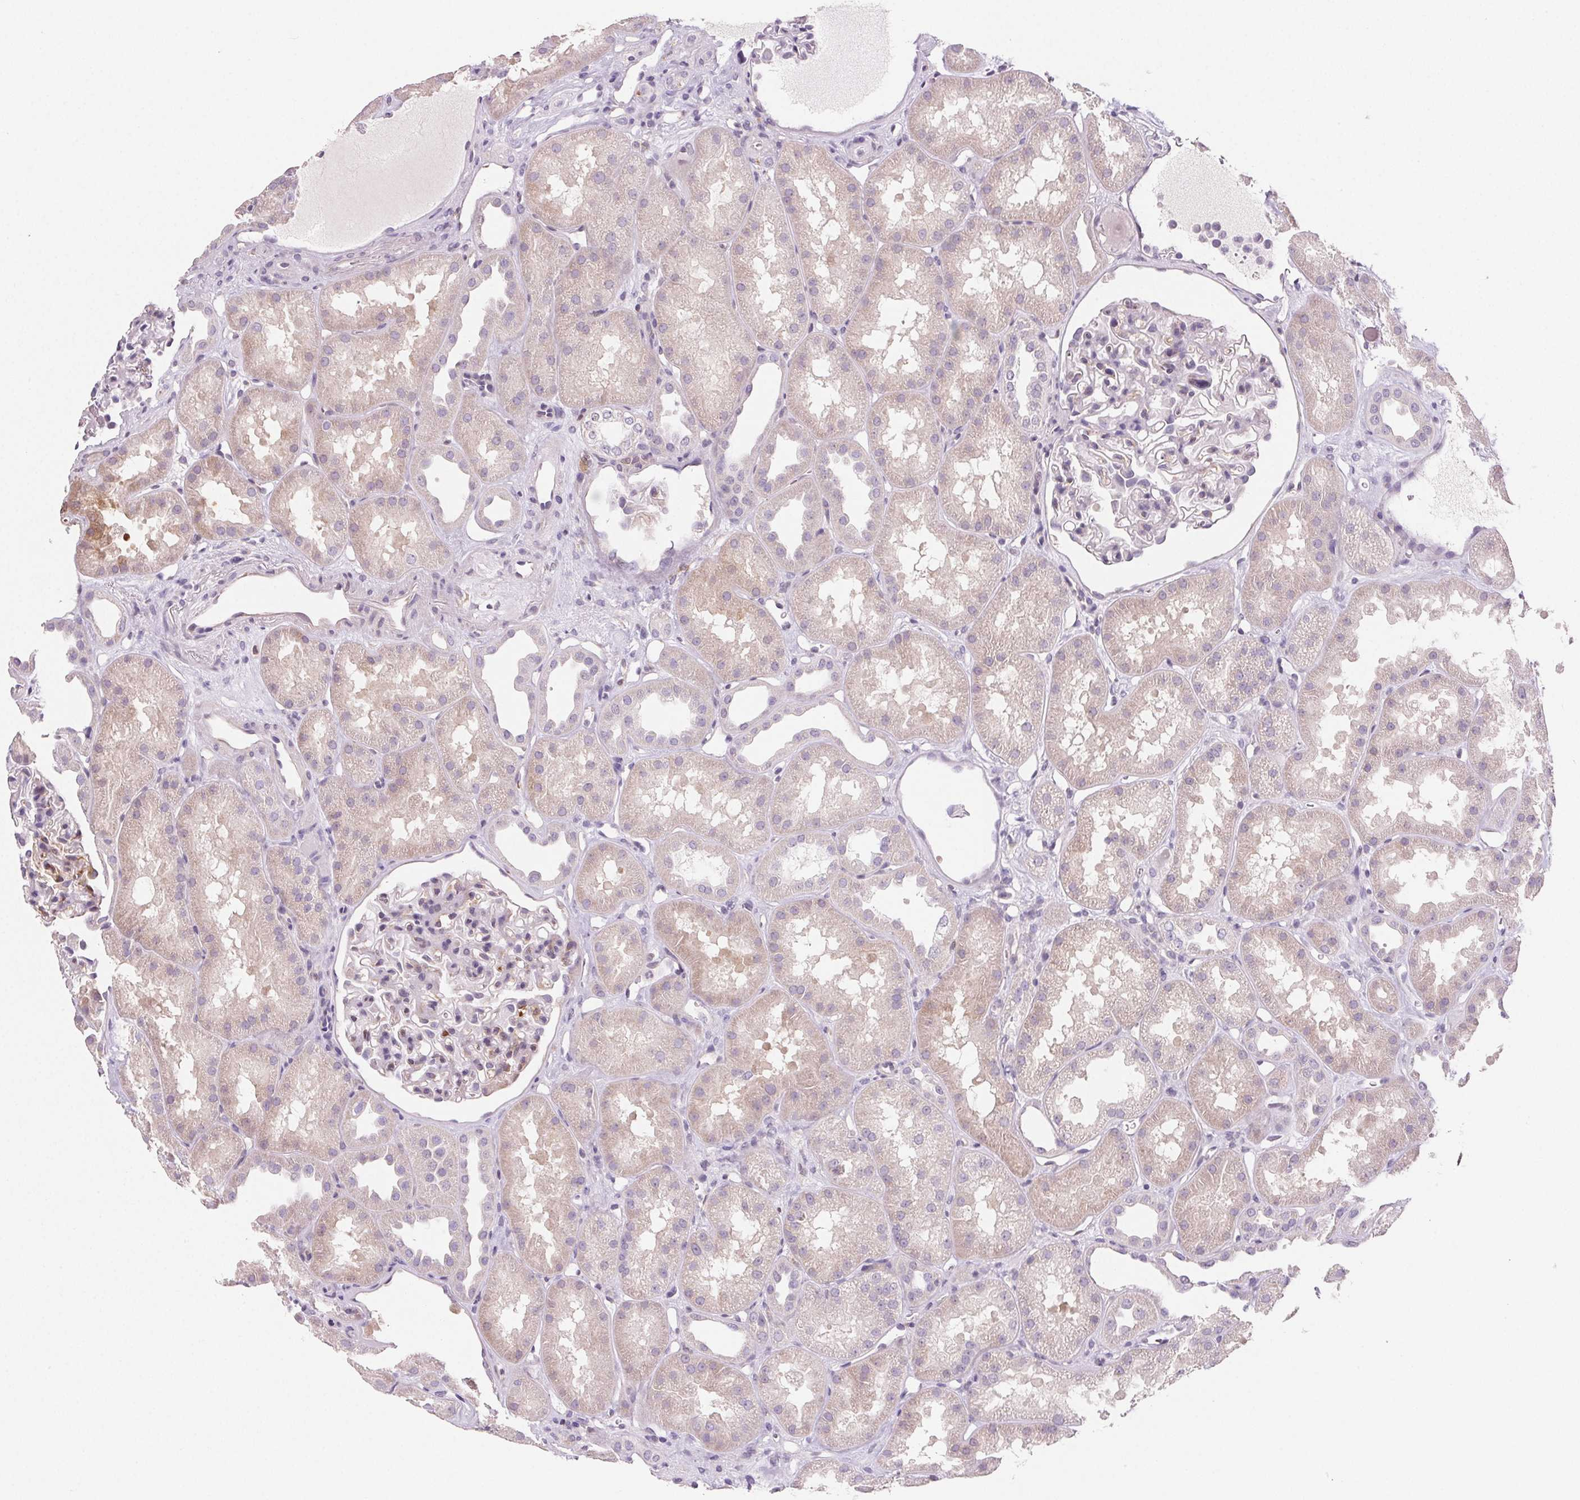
{"staining": {"intensity": "negative", "quantity": "none", "location": "none"}, "tissue": "kidney", "cell_type": "Cells in glomeruli", "image_type": "normal", "snomed": [{"axis": "morphology", "description": "Normal tissue, NOS"}, {"axis": "topography", "description": "Kidney"}], "caption": "Immunohistochemistry of unremarkable human kidney displays no staining in cells in glomeruli.", "gene": "GBP1", "patient": {"sex": "male", "age": 61}}